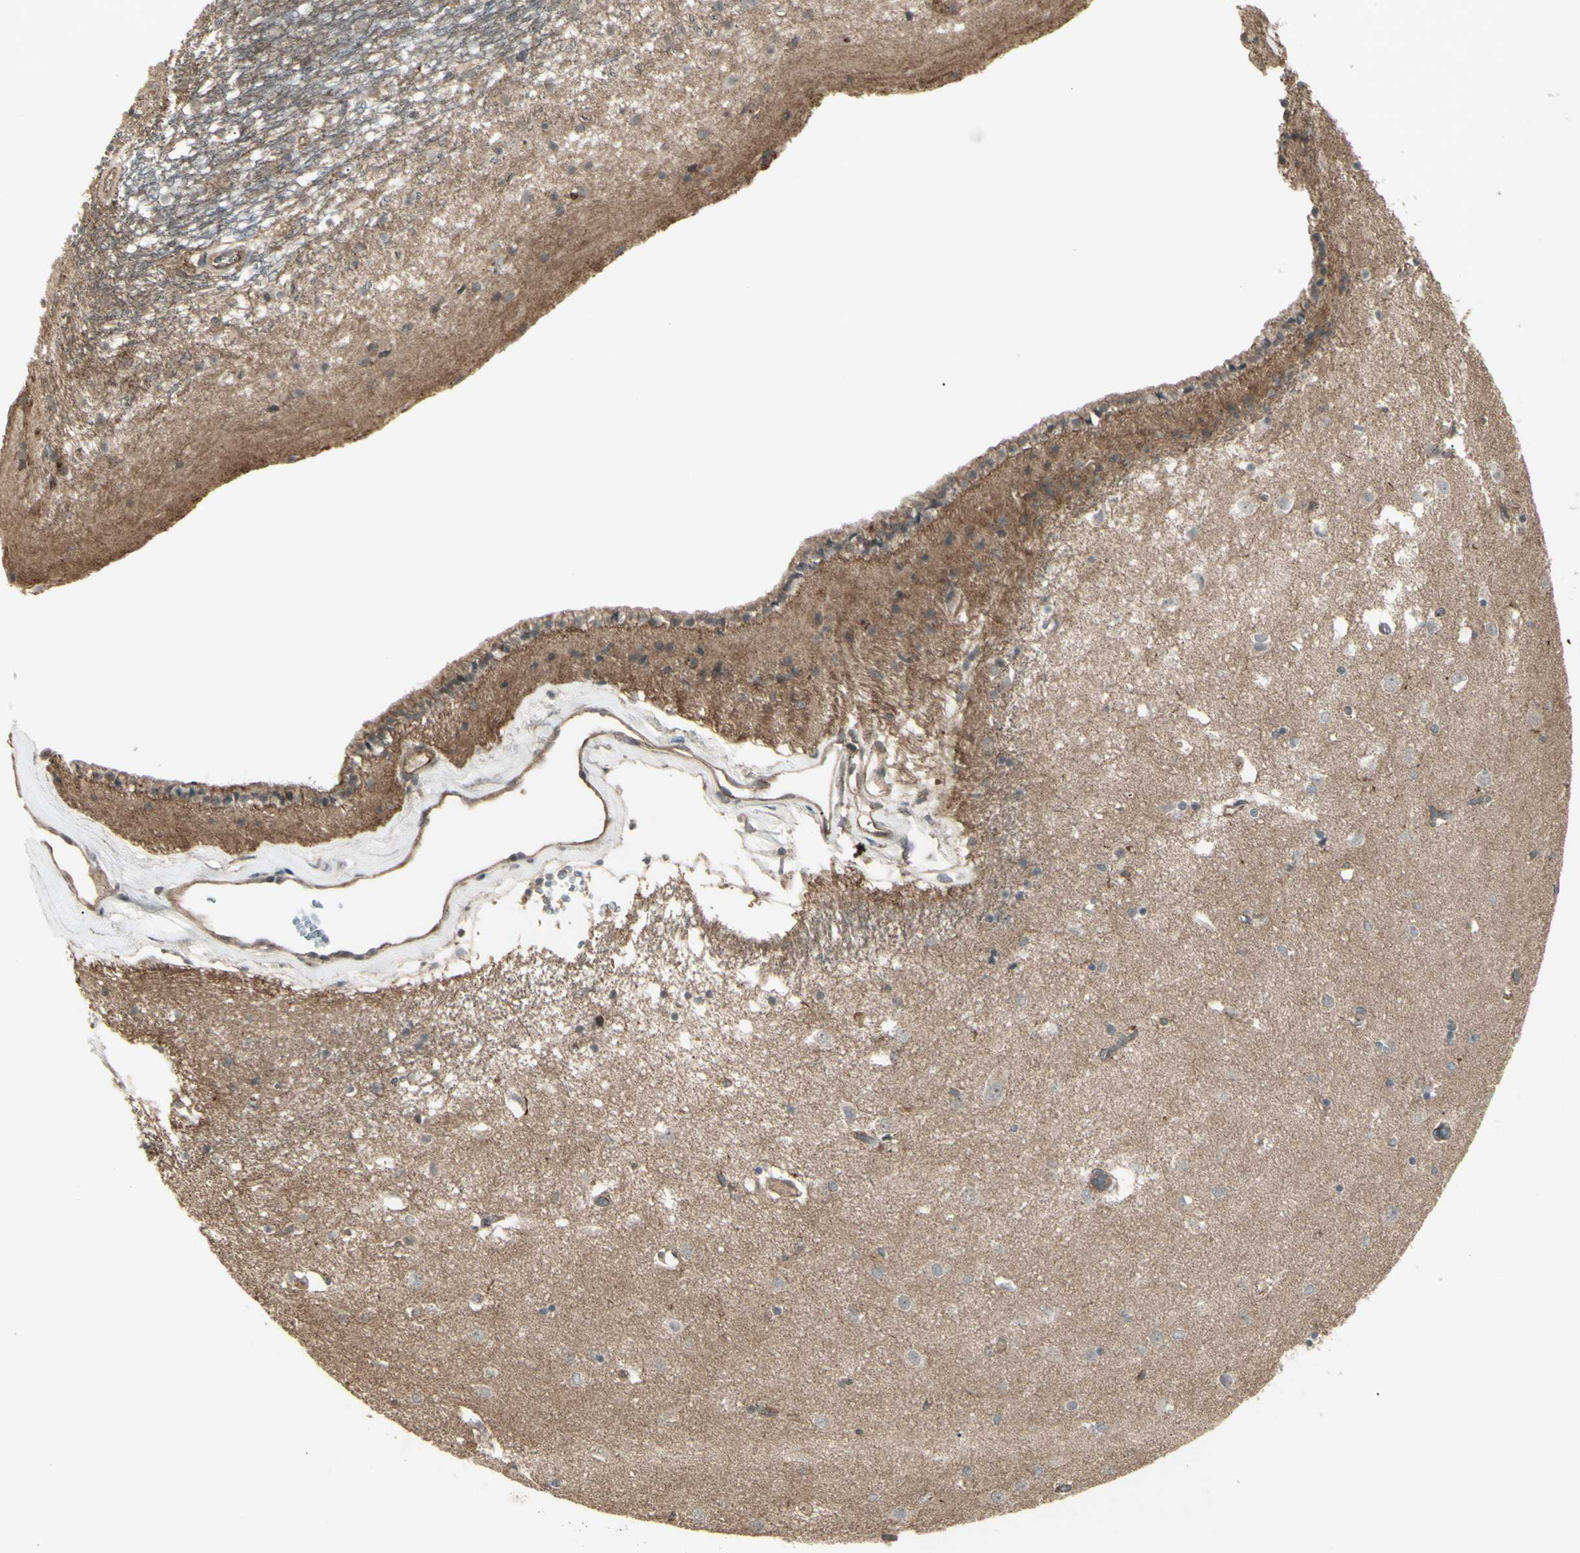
{"staining": {"intensity": "negative", "quantity": "none", "location": "none"}, "tissue": "caudate", "cell_type": "Glial cells", "image_type": "normal", "snomed": [{"axis": "morphology", "description": "Normal tissue, NOS"}, {"axis": "topography", "description": "Lateral ventricle wall"}], "caption": "Photomicrograph shows no significant protein positivity in glial cells of unremarkable caudate. (Brightfield microscopy of DAB (3,3'-diaminobenzidine) IHC at high magnification).", "gene": "JAG1", "patient": {"sex": "female", "age": 54}}